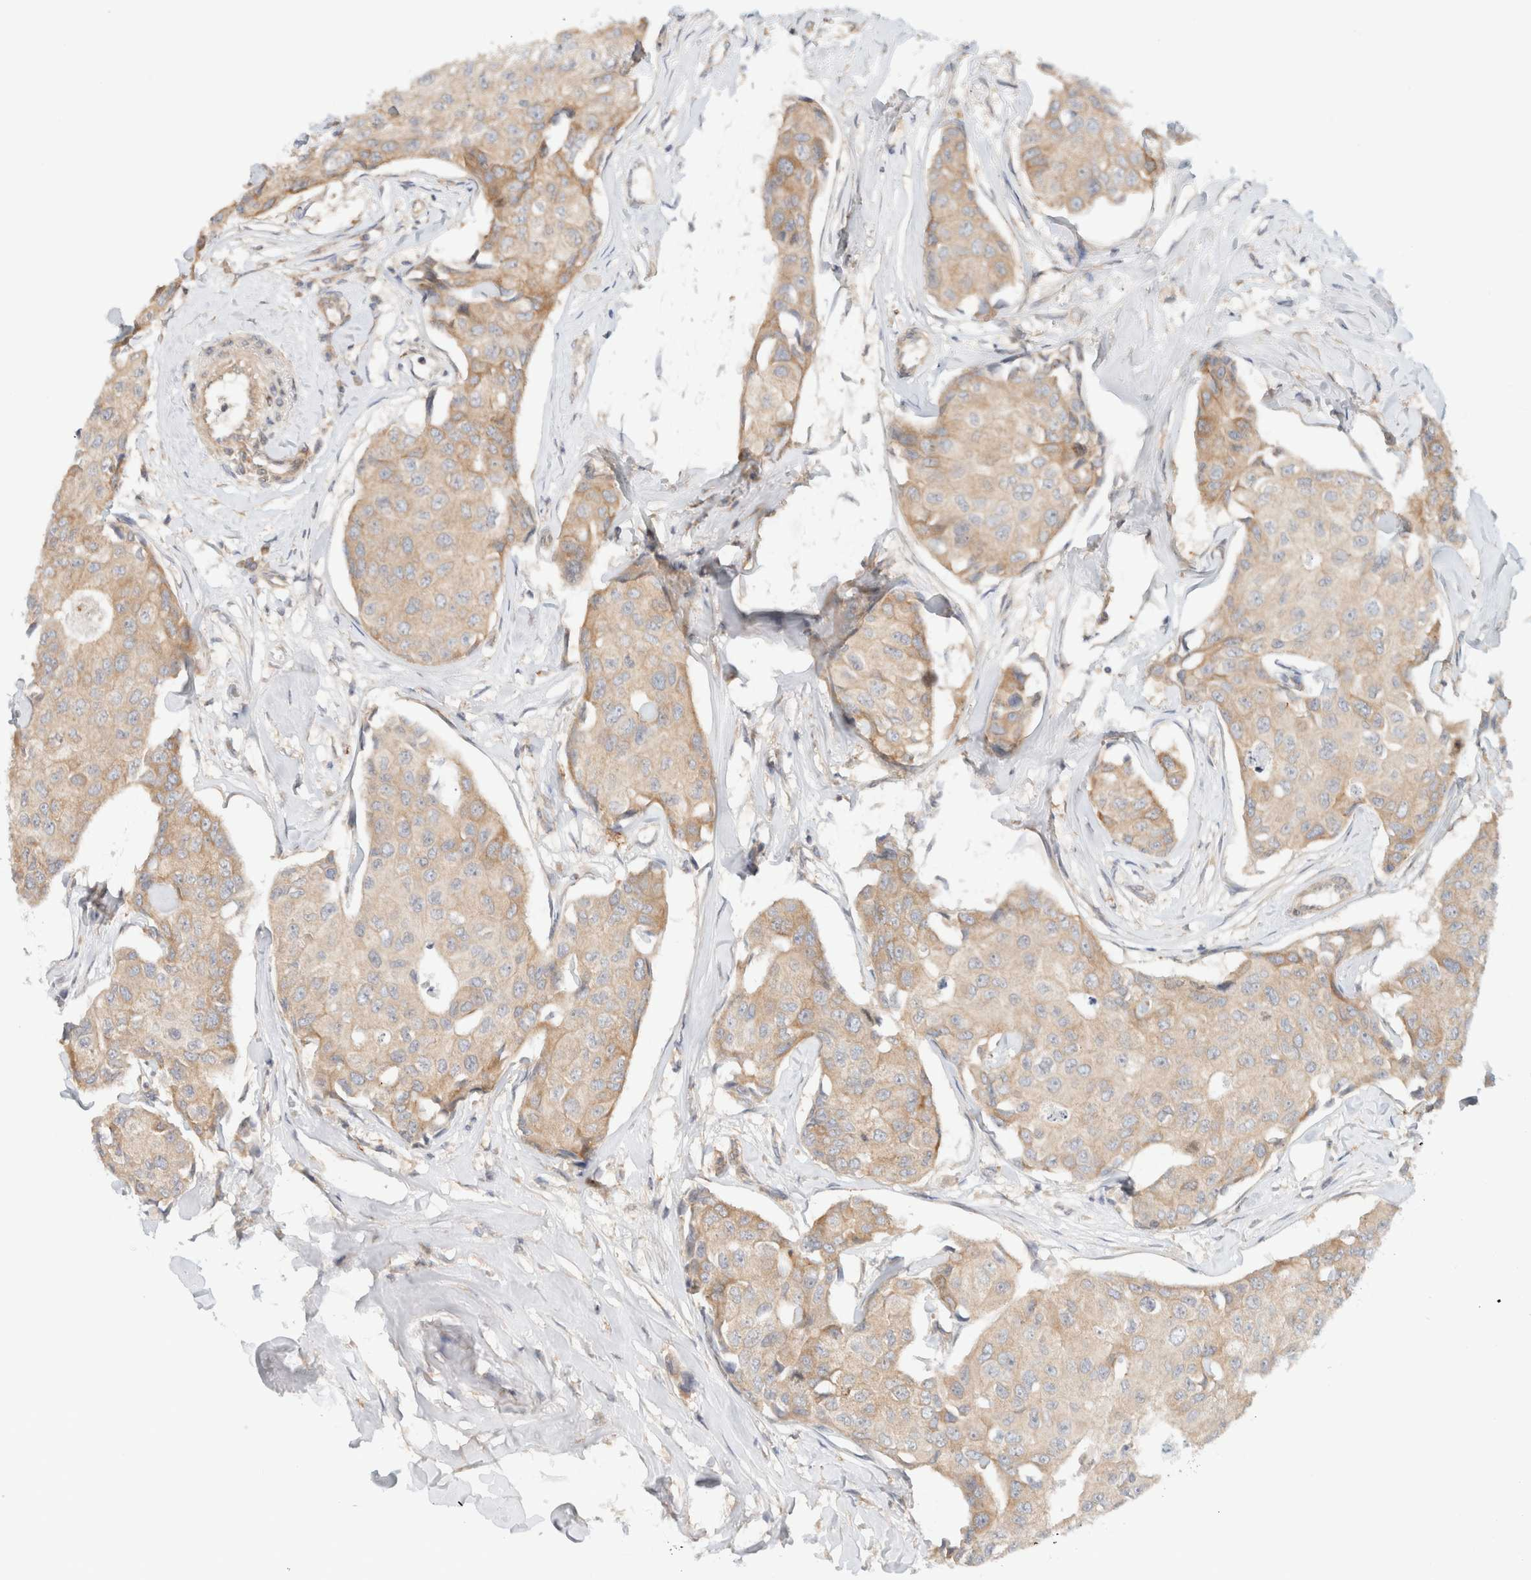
{"staining": {"intensity": "weak", "quantity": ">75%", "location": "cytoplasmic/membranous"}, "tissue": "breast cancer", "cell_type": "Tumor cells", "image_type": "cancer", "snomed": [{"axis": "morphology", "description": "Duct carcinoma"}, {"axis": "topography", "description": "Breast"}], "caption": "The image shows a brown stain indicating the presence of a protein in the cytoplasmic/membranous of tumor cells in breast cancer (intraductal carcinoma). The staining is performed using DAB (3,3'-diaminobenzidine) brown chromogen to label protein expression. The nuclei are counter-stained blue using hematoxylin.", "gene": "MARK3", "patient": {"sex": "female", "age": 80}}